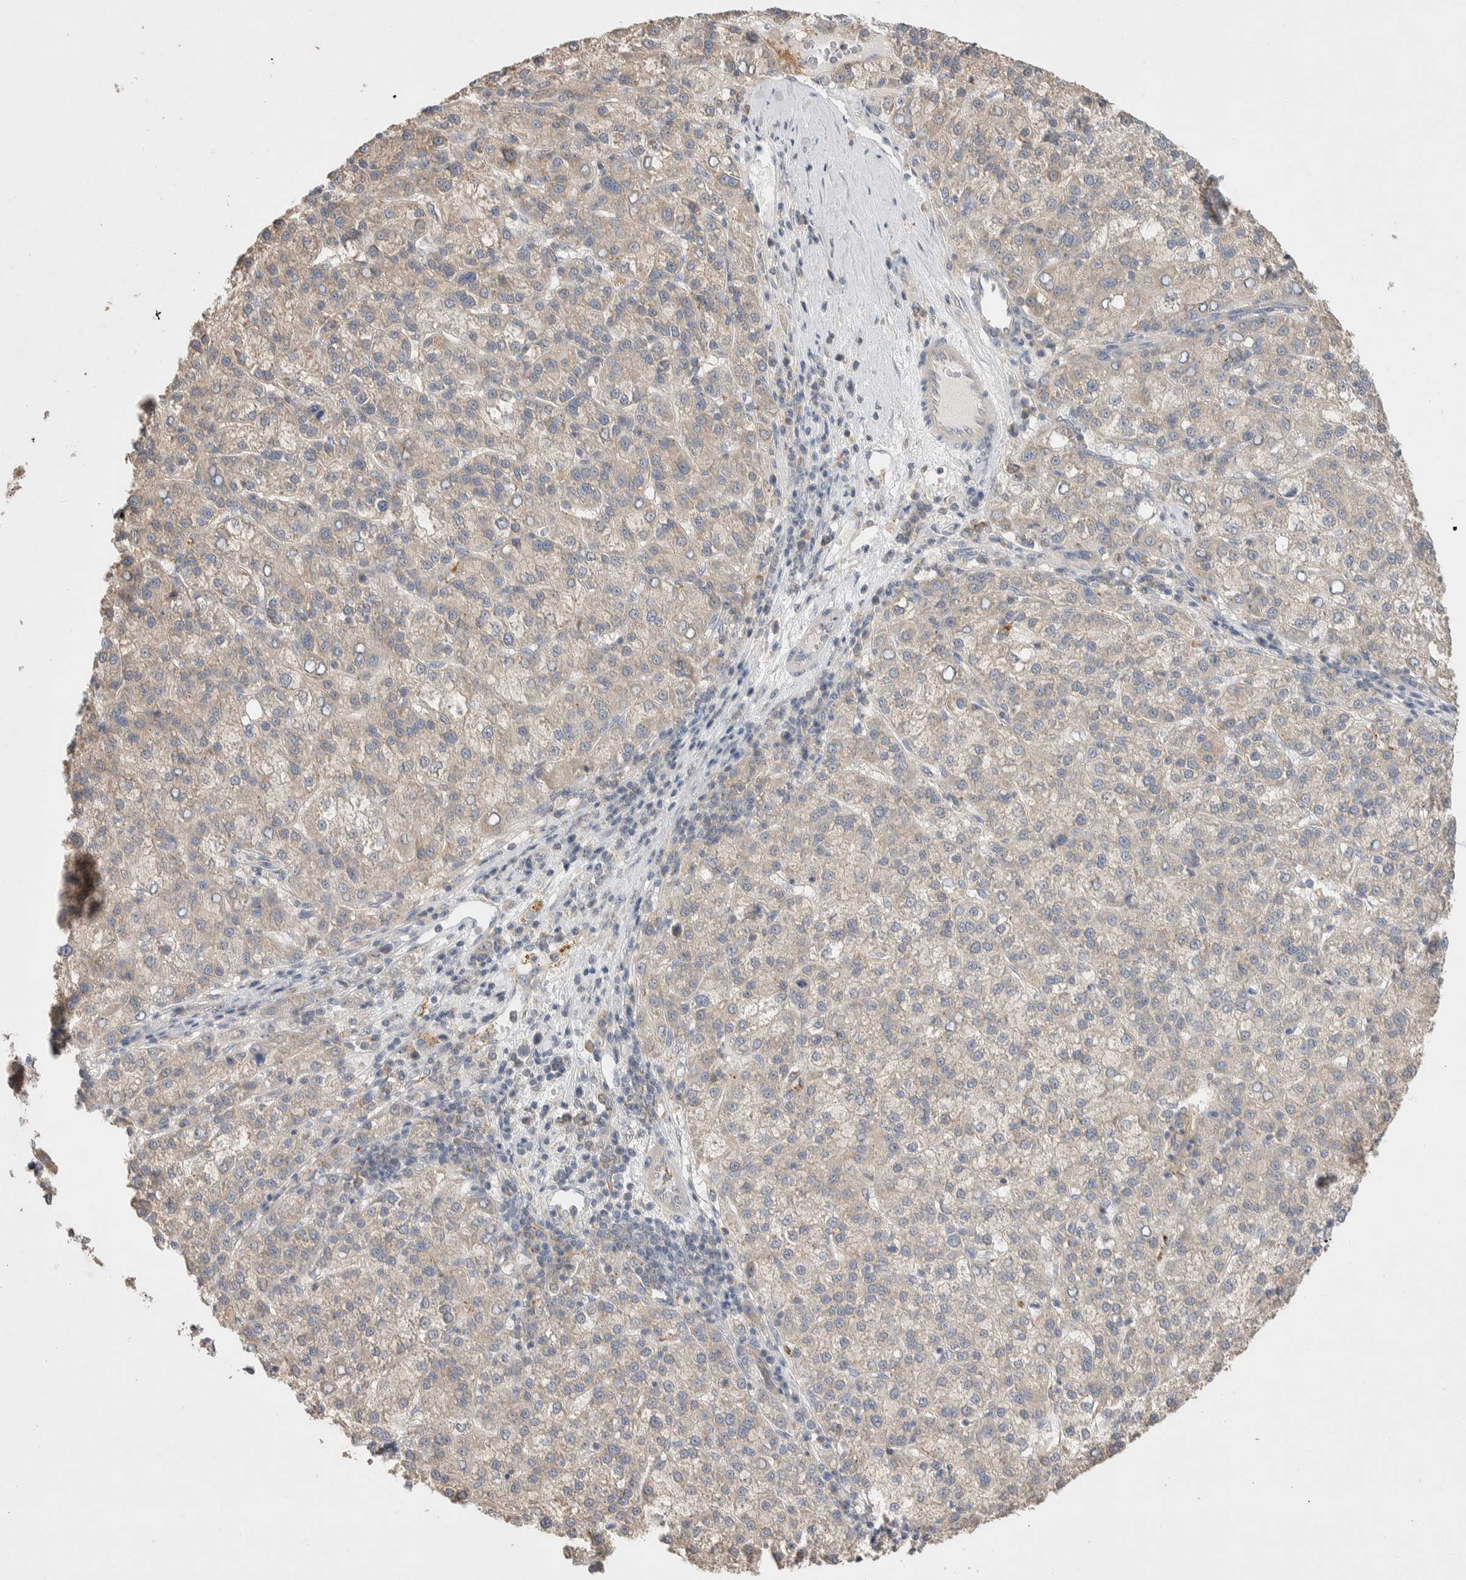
{"staining": {"intensity": "negative", "quantity": "none", "location": "none"}, "tissue": "liver cancer", "cell_type": "Tumor cells", "image_type": "cancer", "snomed": [{"axis": "morphology", "description": "Carcinoma, Hepatocellular, NOS"}, {"axis": "topography", "description": "Liver"}], "caption": "Histopathology image shows no significant protein positivity in tumor cells of hepatocellular carcinoma (liver). (Immunohistochemistry, brightfield microscopy, high magnification).", "gene": "DEPTOR", "patient": {"sex": "female", "age": 58}}